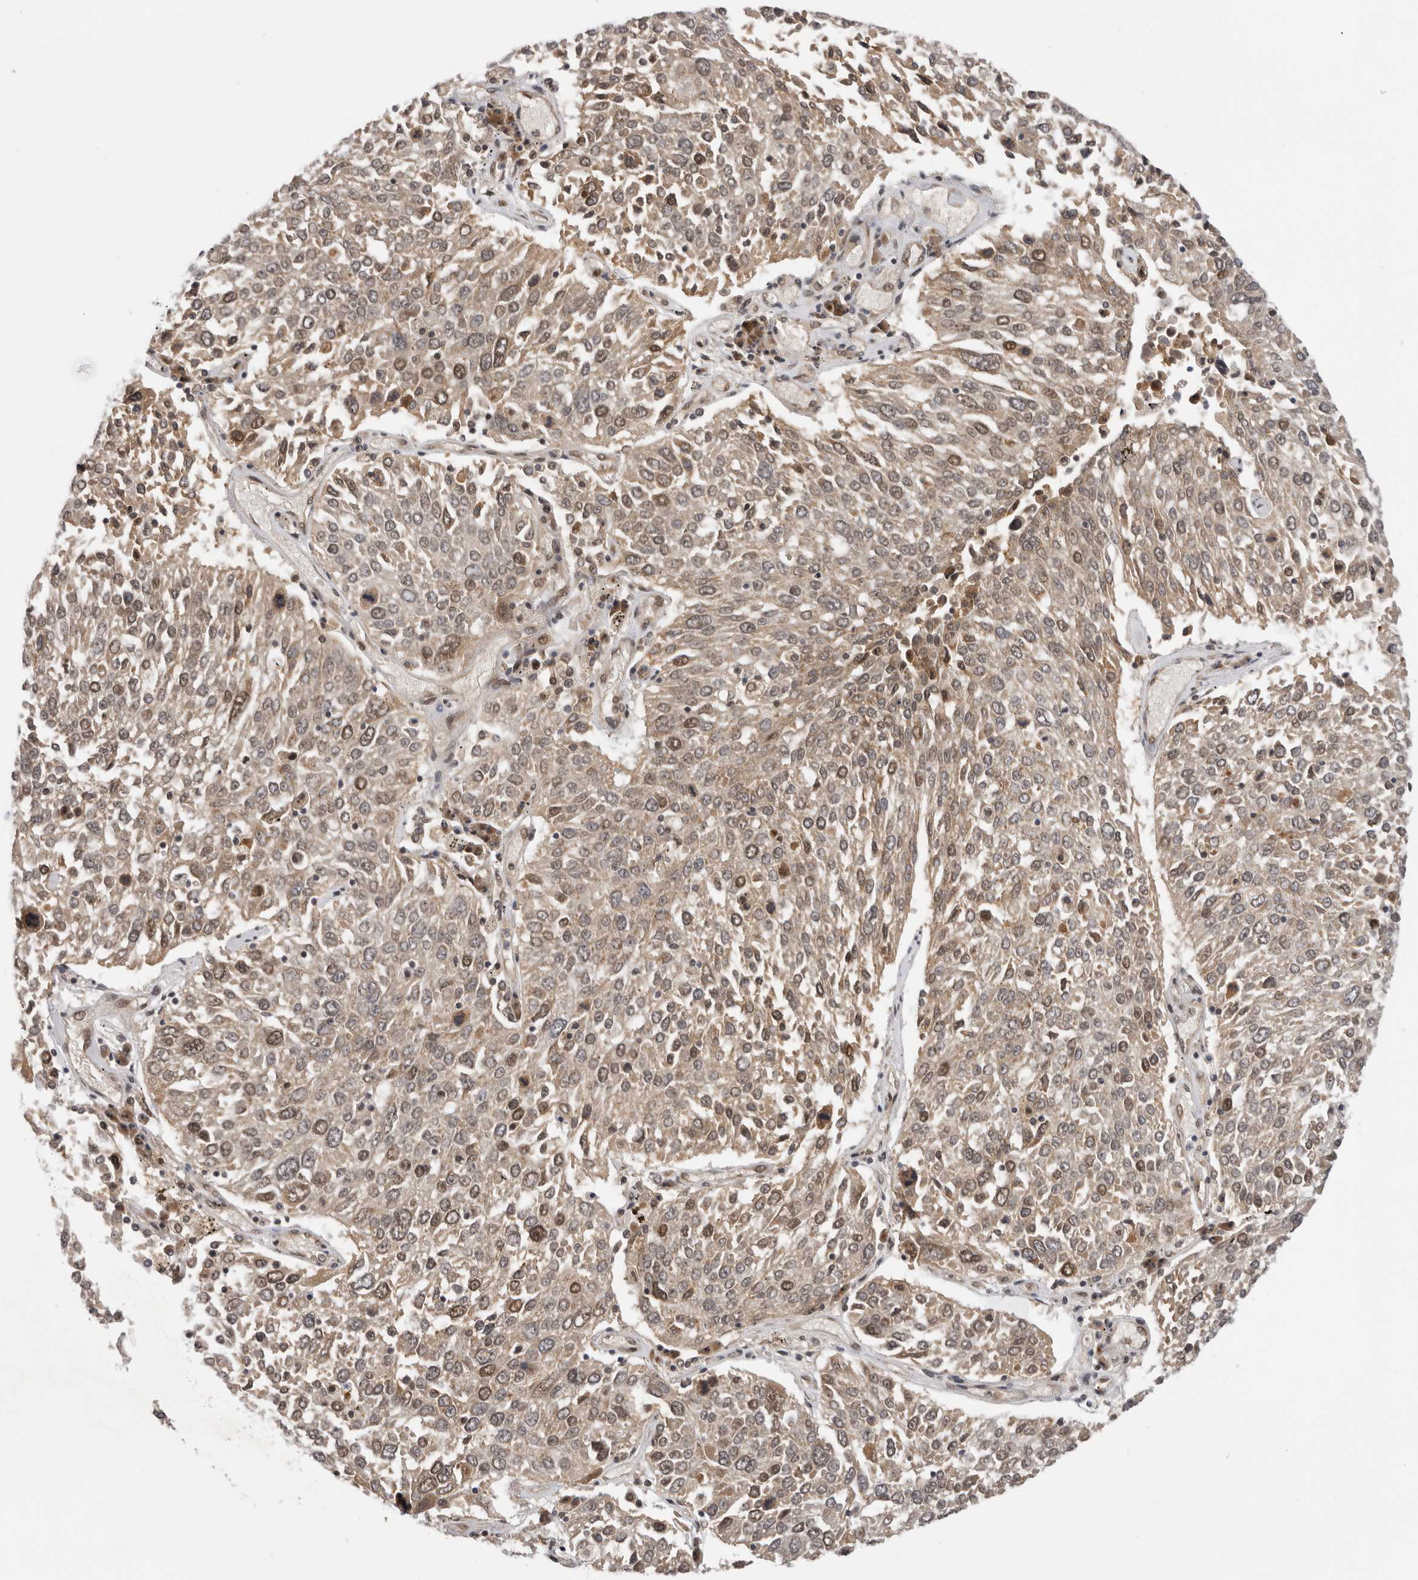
{"staining": {"intensity": "weak", "quantity": ">75%", "location": "cytoplasmic/membranous,nuclear"}, "tissue": "lung cancer", "cell_type": "Tumor cells", "image_type": "cancer", "snomed": [{"axis": "morphology", "description": "Squamous cell carcinoma, NOS"}, {"axis": "topography", "description": "Lung"}], "caption": "Lung cancer stained with a protein marker exhibits weak staining in tumor cells.", "gene": "TMEM65", "patient": {"sex": "male", "age": 65}}